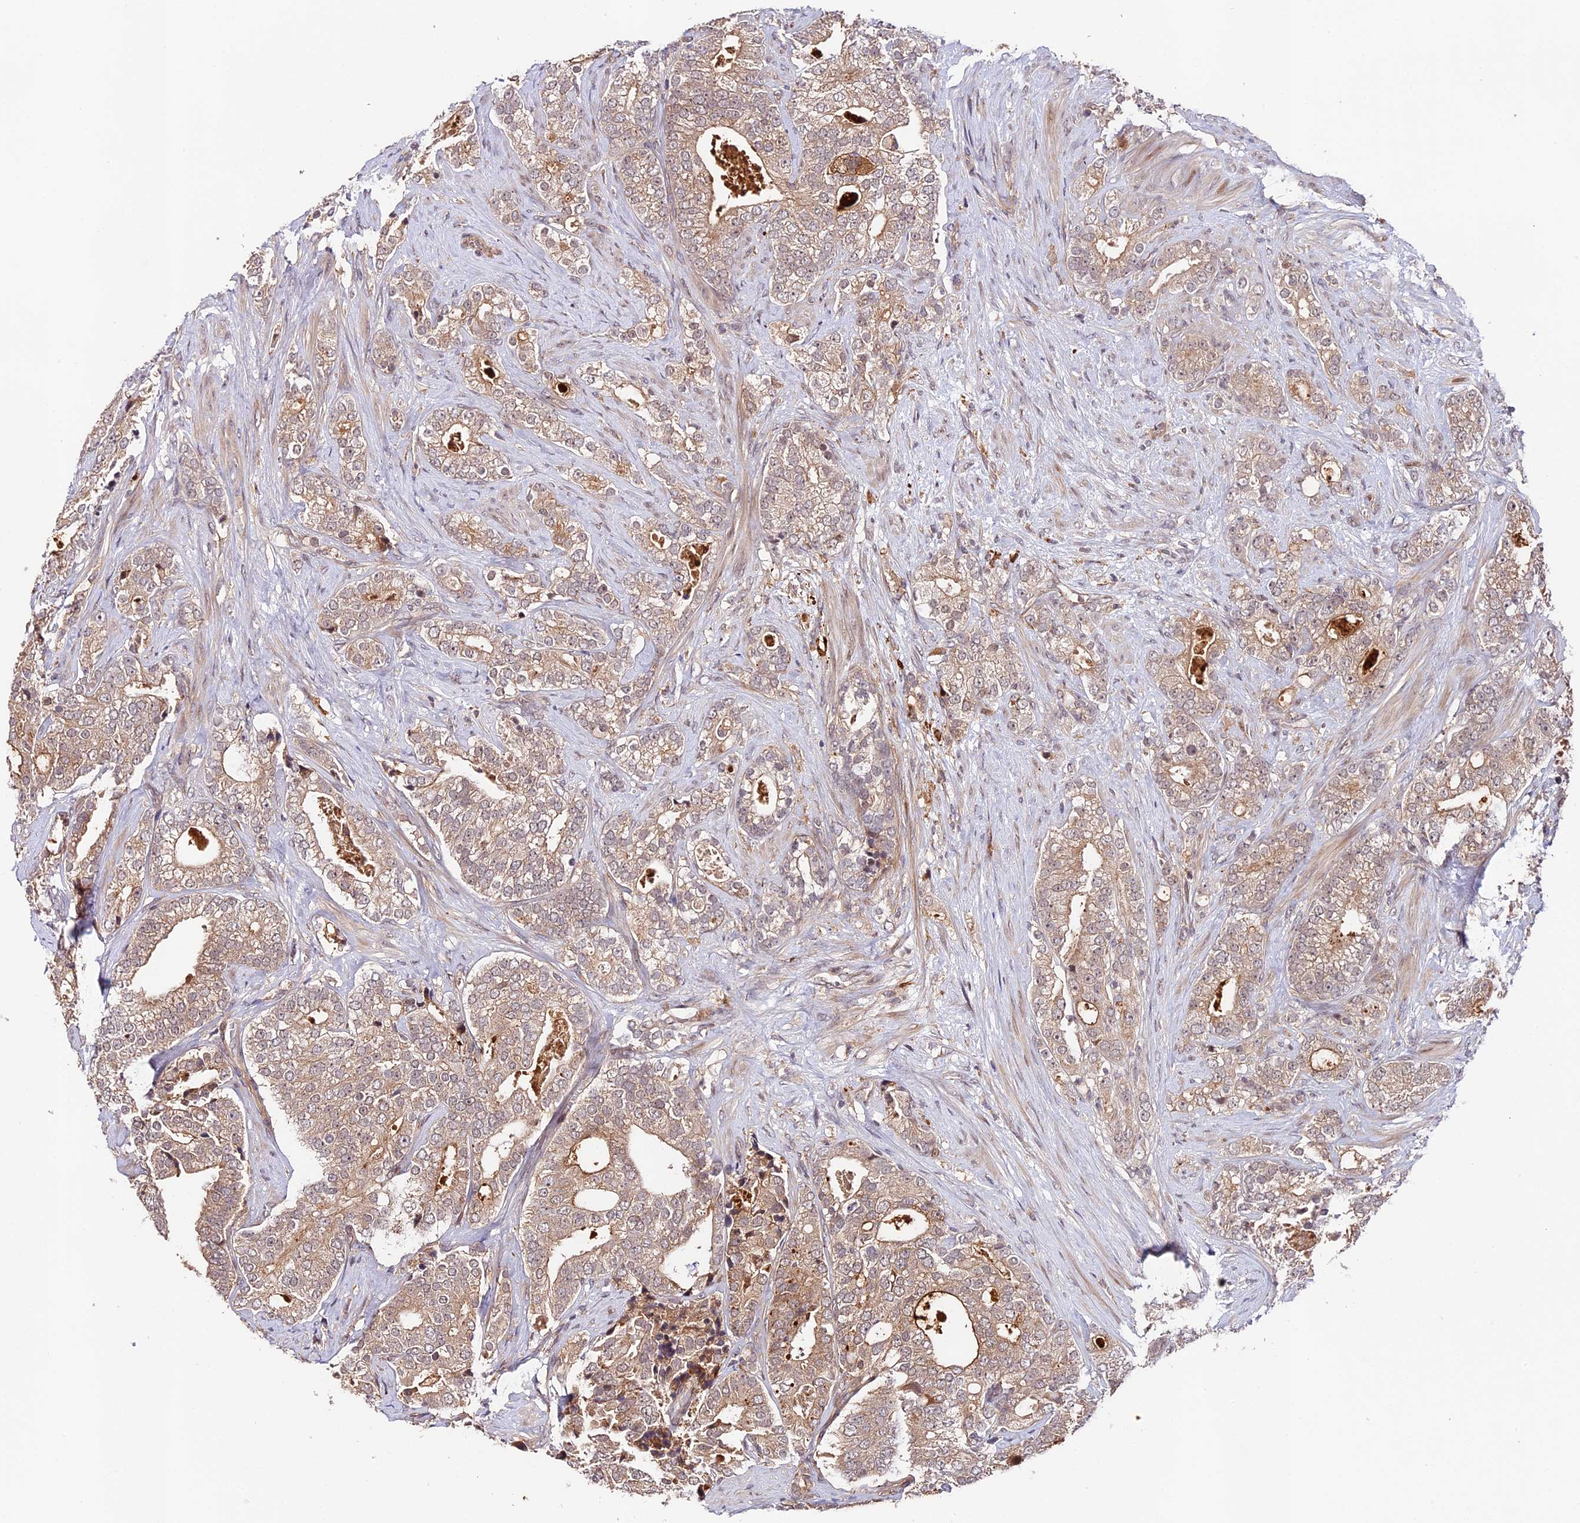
{"staining": {"intensity": "moderate", "quantity": "25%-75%", "location": "cytoplasmic/membranous"}, "tissue": "prostate cancer", "cell_type": "Tumor cells", "image_type": "cancer", "snomed": [{"axis": "morphology", "description": "Adenocarcinoma, High grade"}, {"axis": "topography", "description": "Prostate and seminal vesicle, NOS"}], "caption": "This is a micrograph of immunohistochemistry staining of prostate cancer, which shows moderate expression in the cytoplasmic/membranous of tumor cells.", "gene": "CACNA1H", "patient": {"sex": "male", "age": 67}}